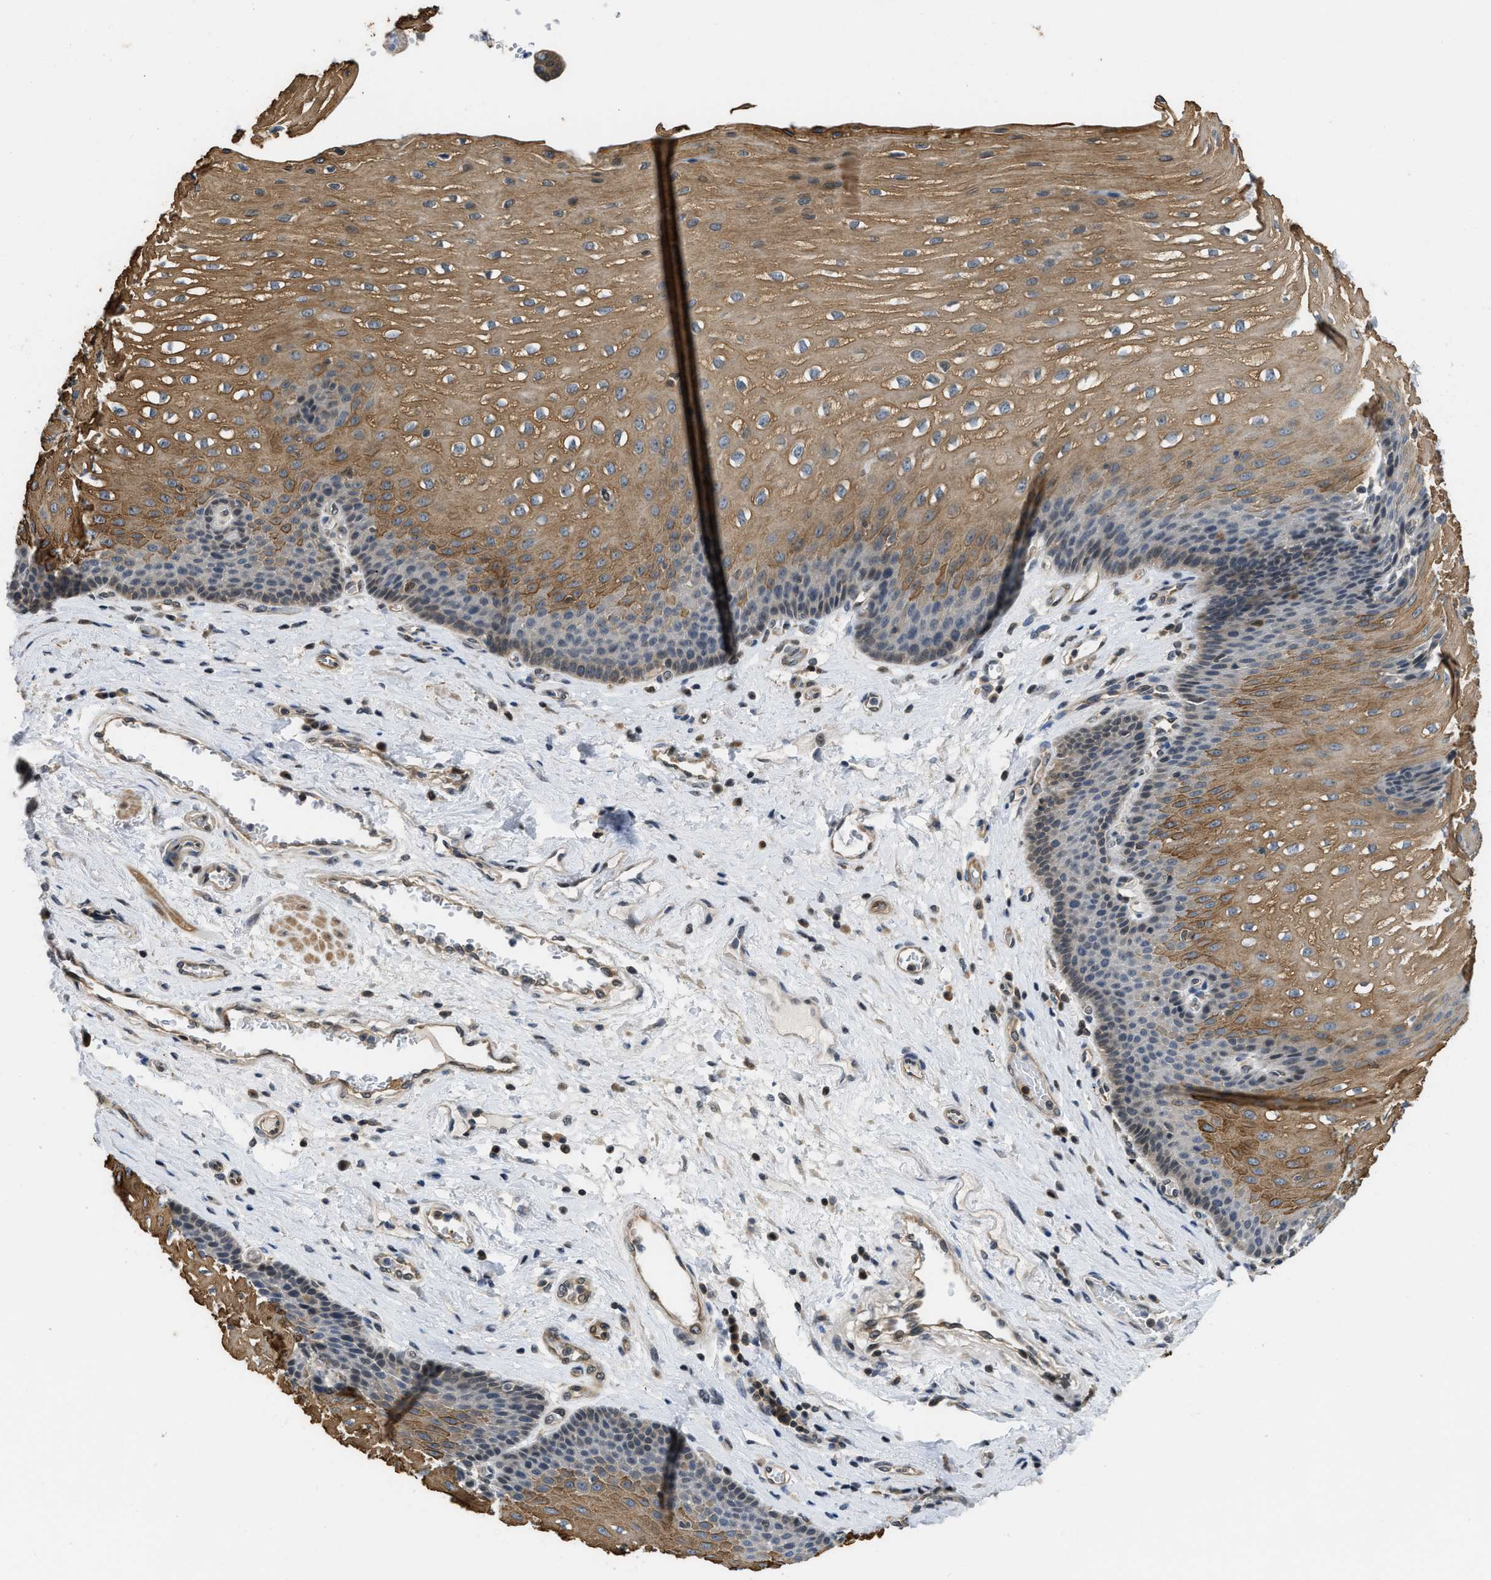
{"staining": {"intensity": "moderate", "quantity": ">75%", "location": "cytoplasmic/membranous"}, "tissue": "esophagus", "cell_type": "Squamous epithelial cells", "image_type": "normal", "snomed": [{"axis": "morphology", "description": "Normal tissue, NOS"}, {"axis": "topography", "description": "Esophagus"}], "caption": "Protein staining of benign esophagus shows moderate cytoplasmic/membranous staining in approximately >75% of squamous epithelial cells.", "gene": "TES", "patient": {"sex": "male", "age": 48}}